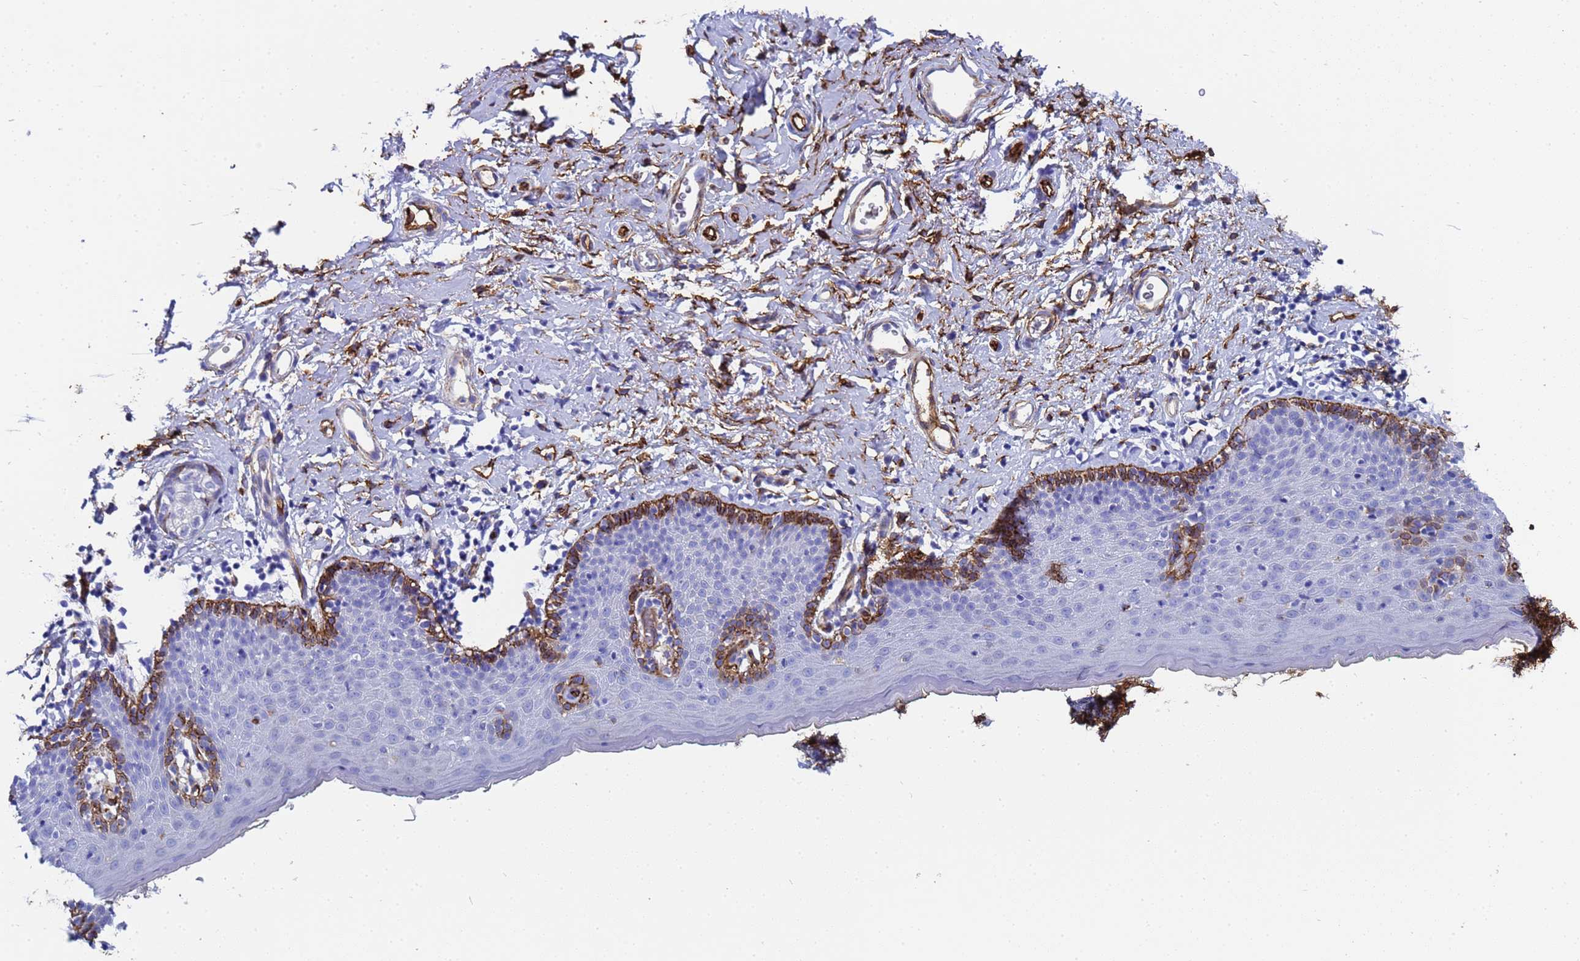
{"staining": {"intensity": "strong", "quantity": "<25%", "location": "cytoplasmic/membranous"}, "tissue": "skin", "cell_type": "Epidermal cells", "image_type": "normal", "snomed": [{"axis": "morphology", "description": "Normal tissue, NOS"}, {"axis": "topography", "description": "Vulva"}], "caption": "Protein staining by immunohistochemistry (IHC) reveals strong cytoplasmic/membranous expression in about <25% of epidermal cells in benign skin.", "gene": "ADIPOQ", "patient": {"sex": "female", "age": 66}}